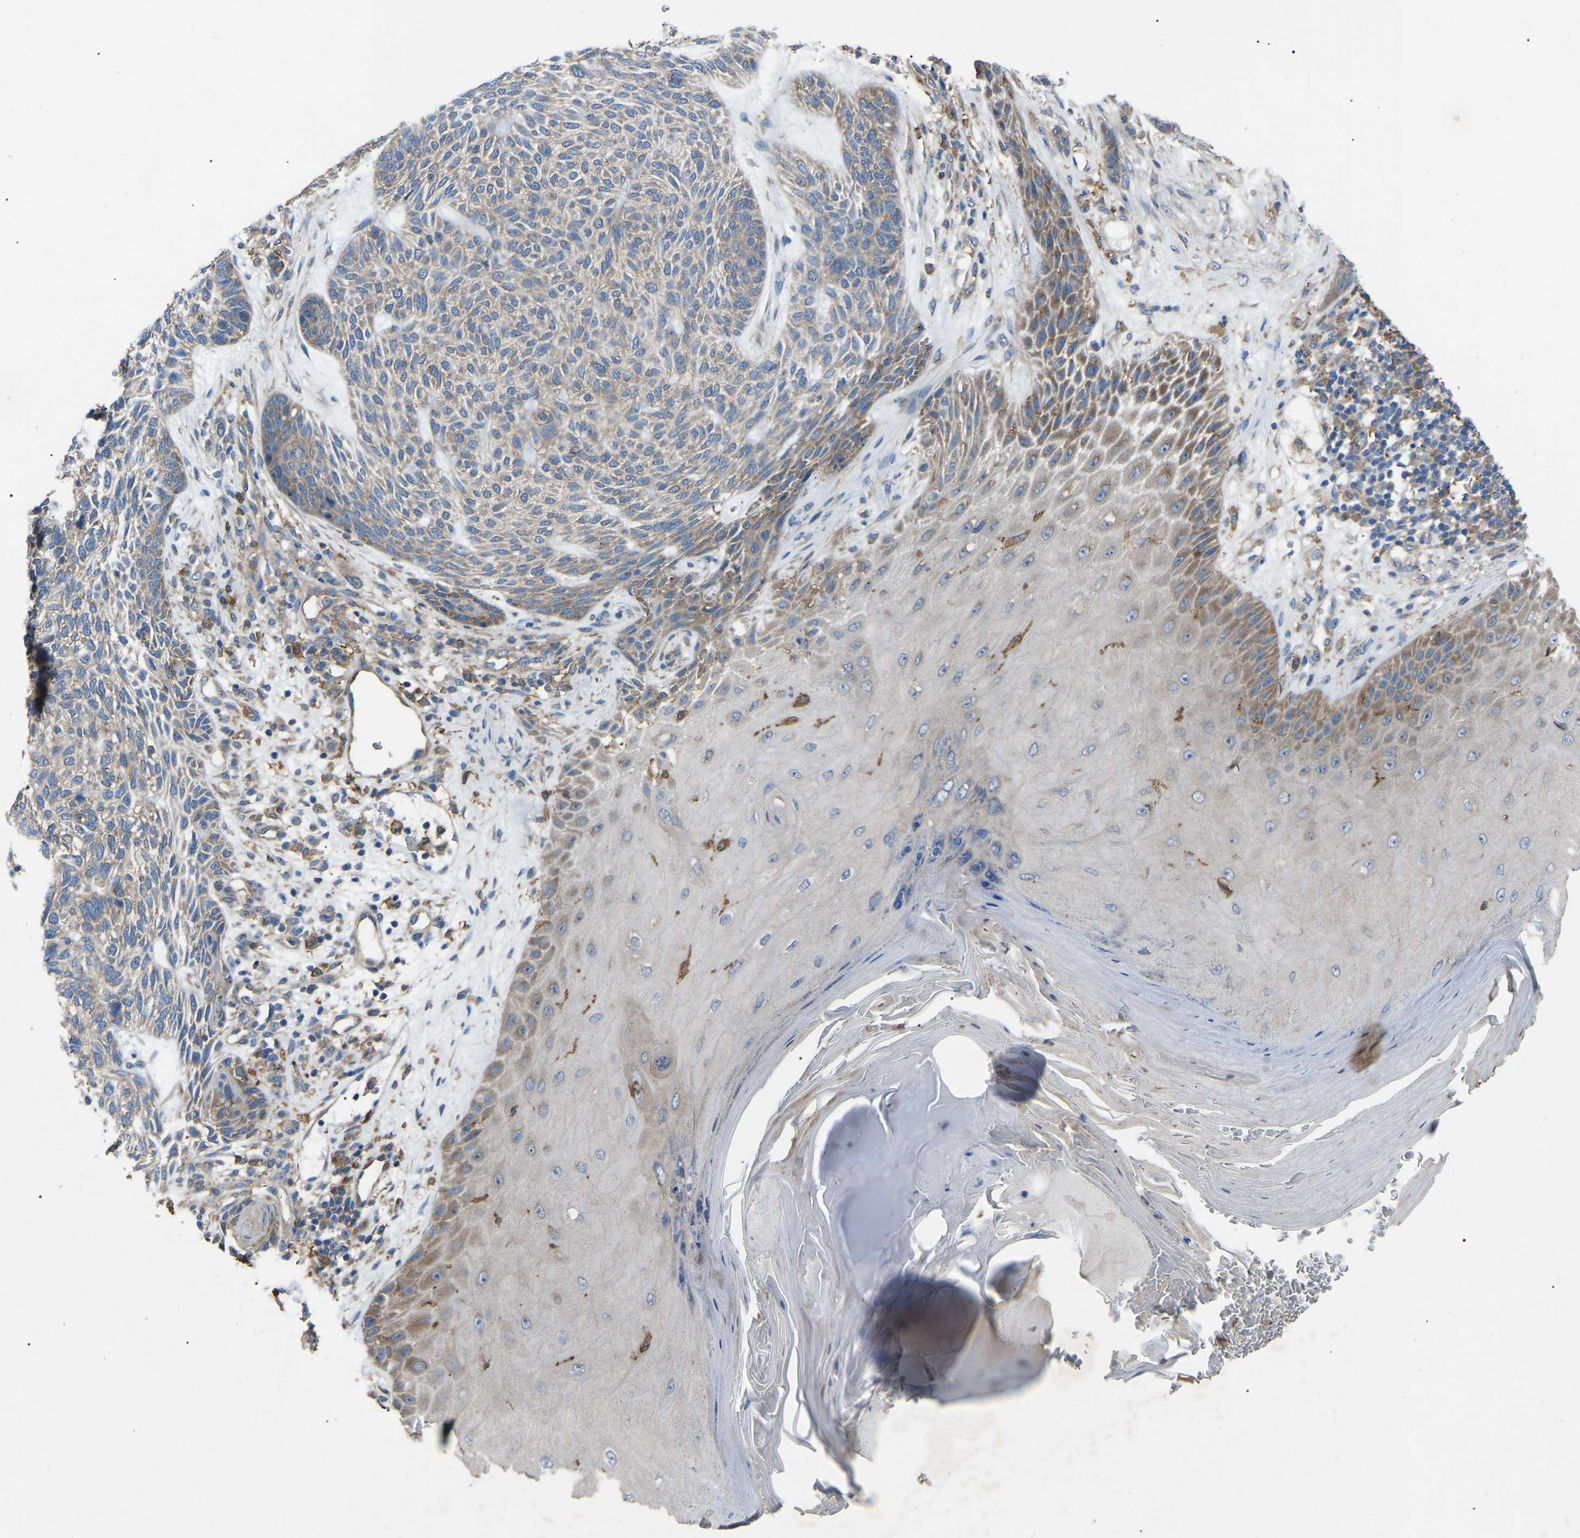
{"staining": {"intensity": "moderate", "quantity": "25%-75%", "location": "cytoplasmic/membranous"}, "tissue": "skin cancer", "cell_type": "Tumor cells", "image_type": "cancer", "snomed": [{"axis": "morphology", "description": "Basal cell carcinoma"}, {"axis": "topography", "description": "Skin"}], "caption": "The histopathology image shows immunohistochemical staining of skin basal cell carcinoma. There is moderate cytoplasmic/membranous expression is seen in approximately 25%-75% of tumor cells. Using DAB (3,3'-diaminobenzidine) (brown) and hematoxylin (blue) stains, captured at high magnification using brightfield microscopy.", "gene": "AIMP1", "patient": {"sex": "male", "age": 55}}